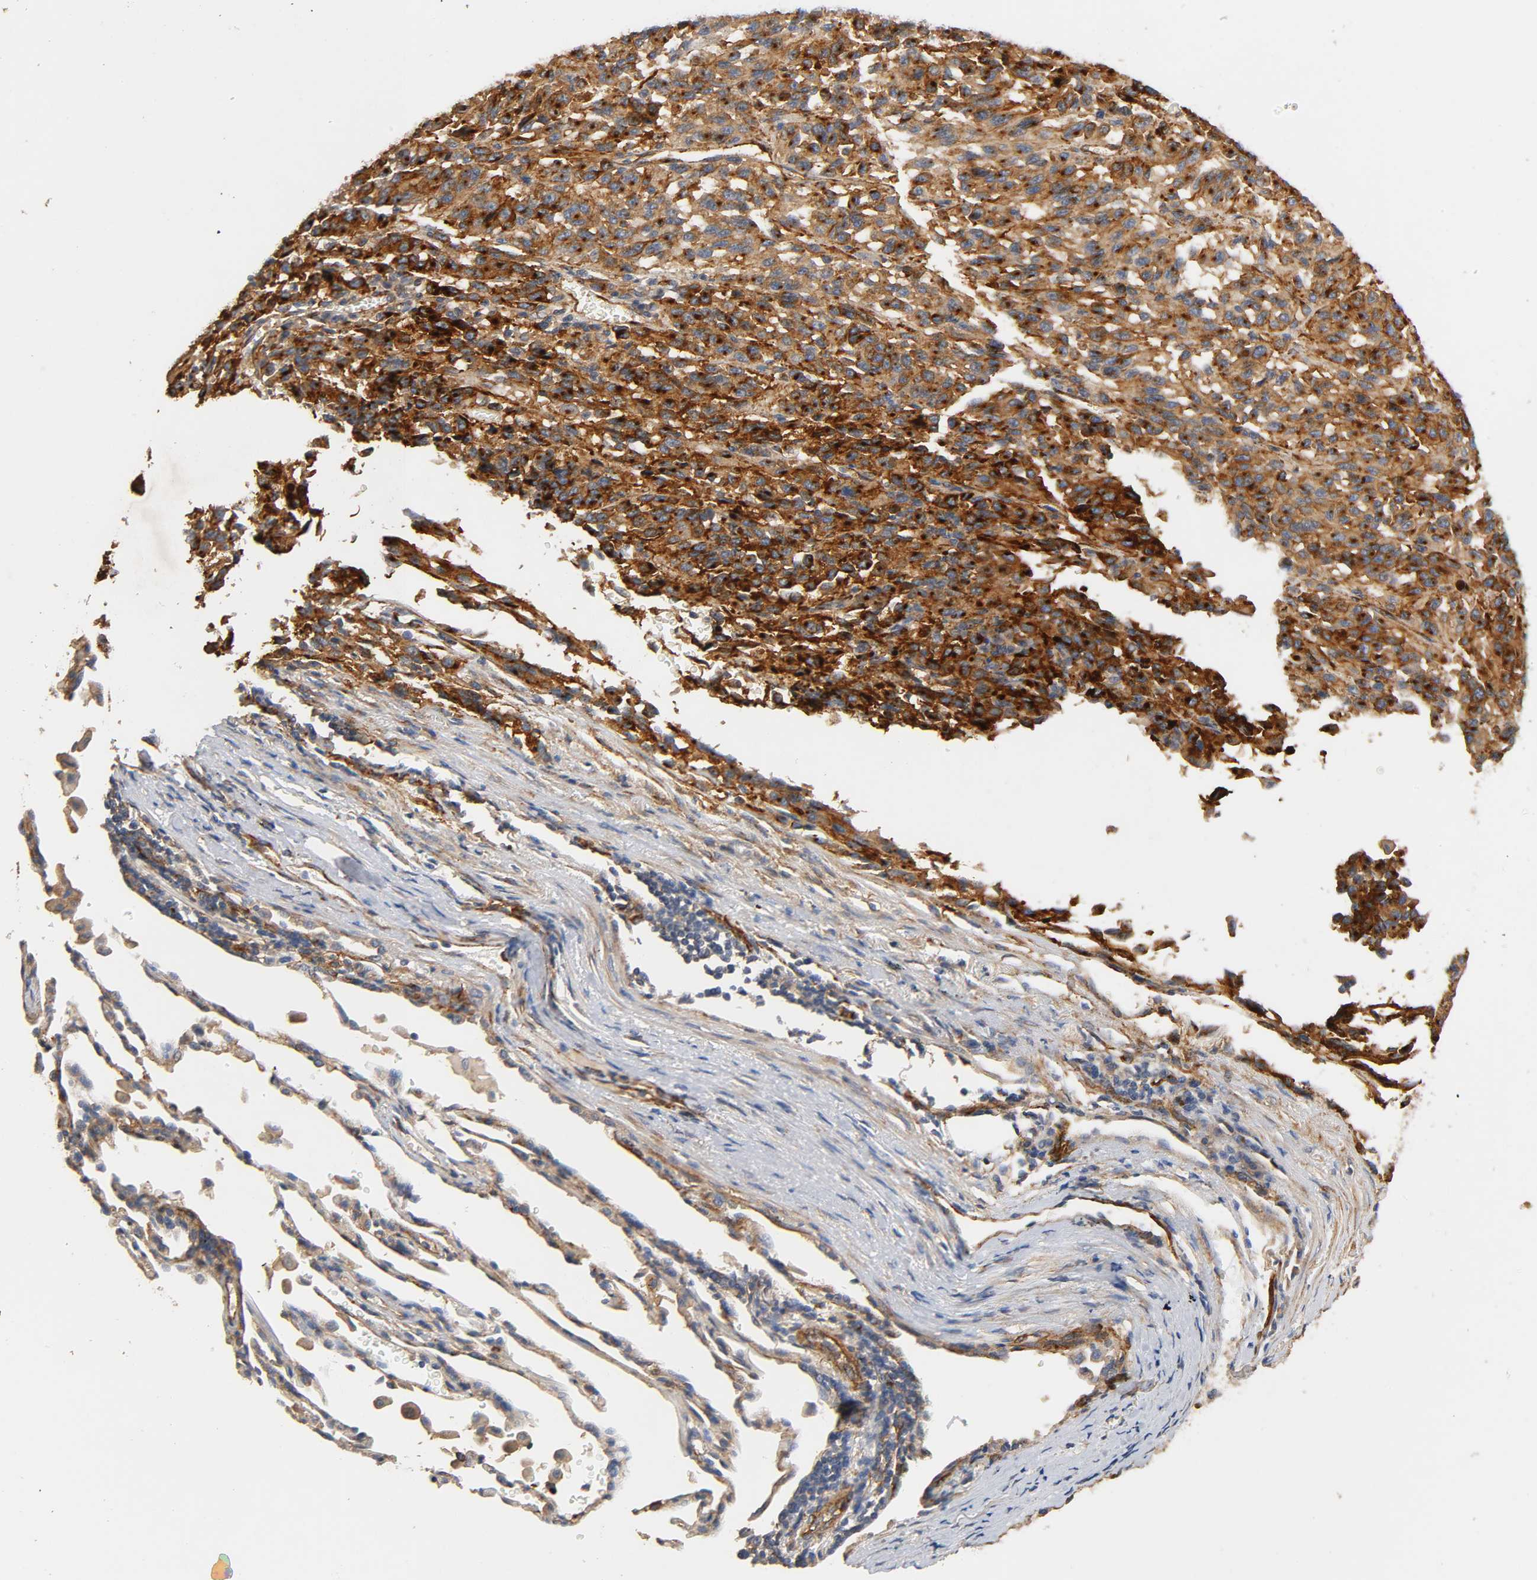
{"staining": {"intensity": "strong", "quantity": ">75%", "location": "cytoplasmic/membranous"}, "tissue": "melanoma", "cell_type": "Tumor cells", "image_type": "cancer", "snomed": [{"axis": "morphology", "description": "Malignant melanoma, Metastatic site"}, {"axis": "topography", "description": "Lung"}], "caption": "Strong cytoplasmic/membranous protein positivity is seen in approximately >75% of tumor cells in malignant melanoma (metastatic site). (DAB = brown stain, brightfield microscopy at high magnification).", "gene": "IFITM3", "patient": {"sex": "male", "age": 64}}